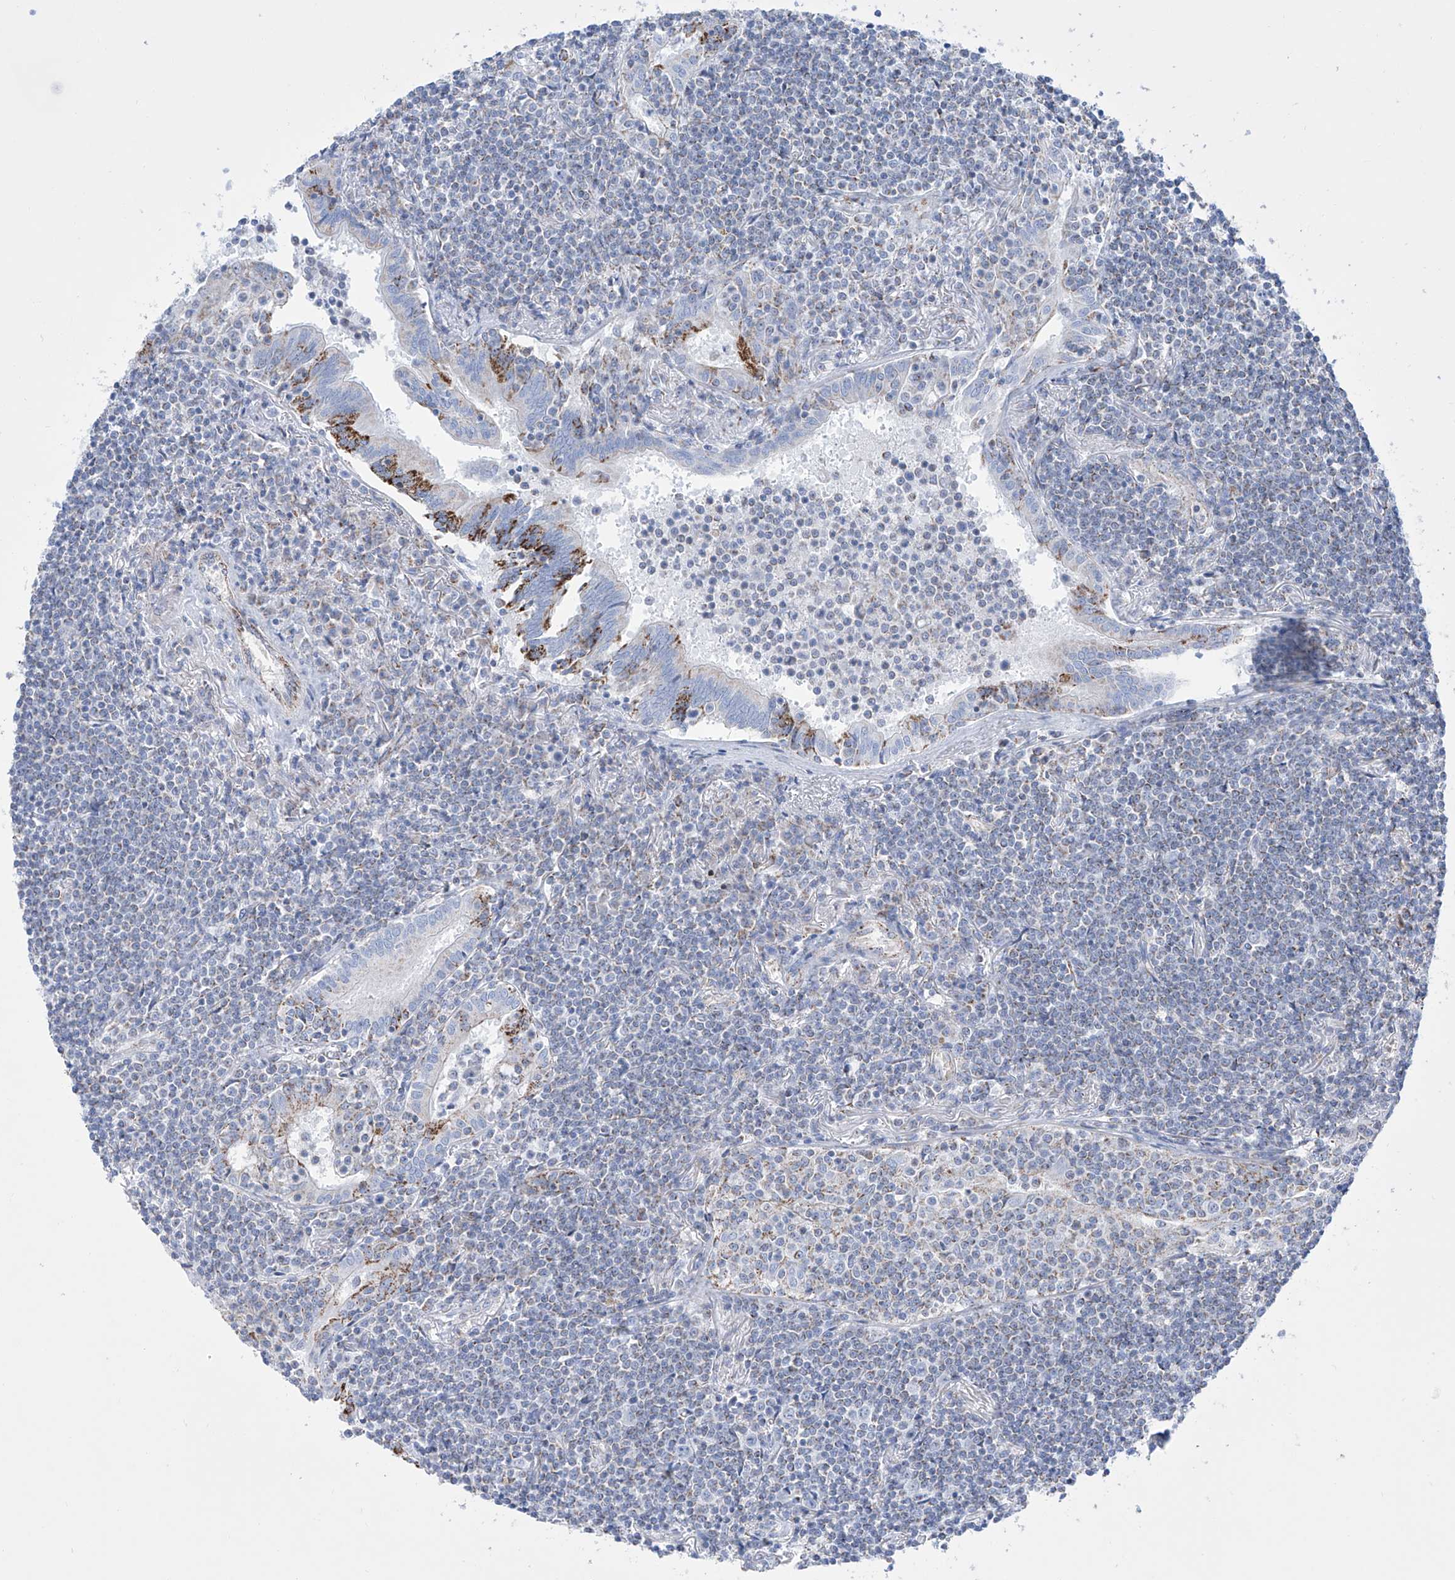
{"staining": {"intensity": "negative", "quantity": "none", "location": "none"}, "tissue": "lymphoma", "cell_type": "Tumor cells", "image_type": "cancer", "snomed": [{"axis": "morphology", "description": "Malignant lymphoma, non-Hodgkin's type, Low grade"}, {"axis": "topography", "description": "Lung"}], "caption": "DAB (3,3'-diaminobenzidine) immunohistochemical staining of lymphoma exhibits no significant expression in tumor cells.", "gene": "ALDH6A1", "patient": {"sex": "female", "age": 71}}